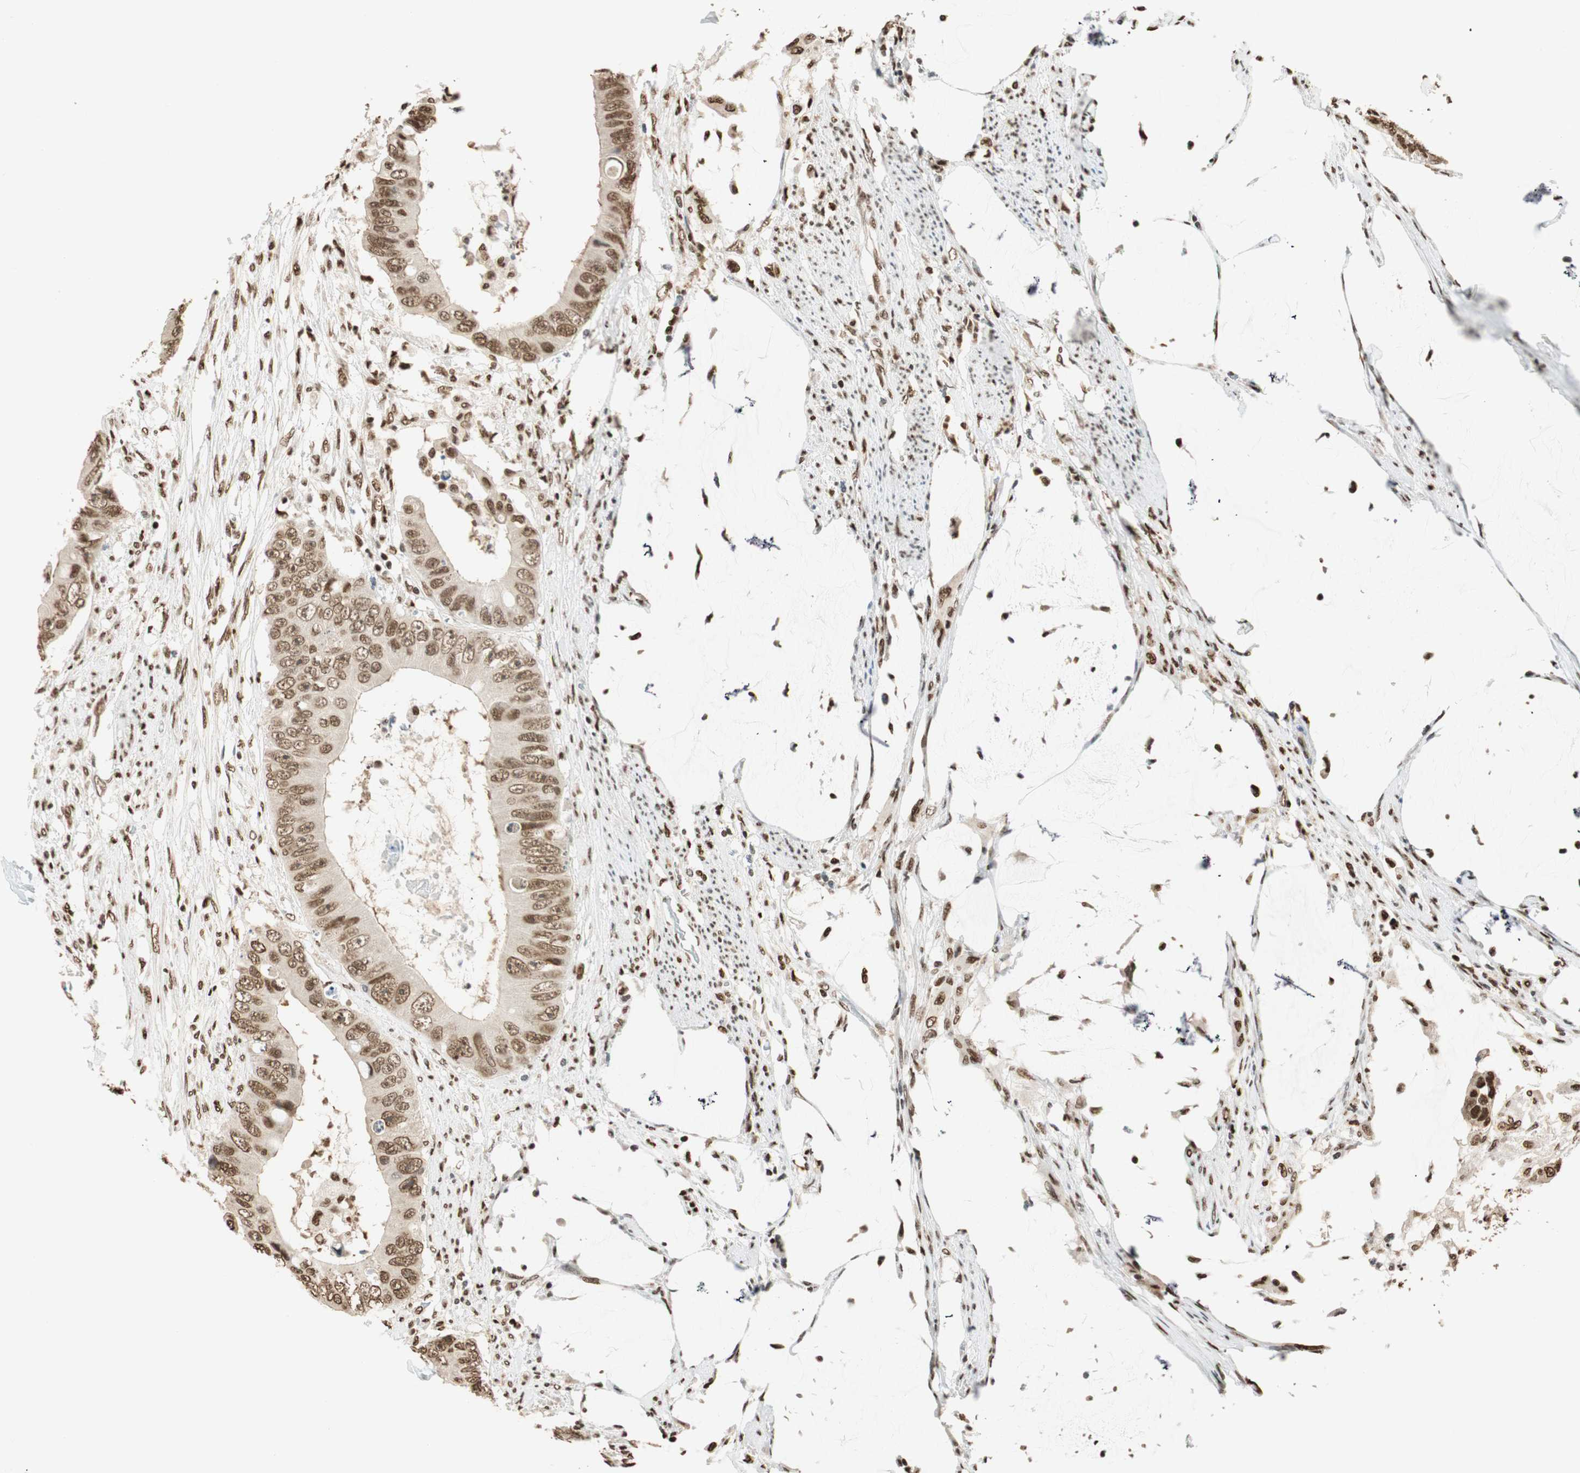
{"staining": {"intensity": "moderate", "quantity": ">75%", "location": "nuclear"}, "tissue": "colorectal cancer", "cell_type": "Tumor cells", "image_type": "cancer", "snomed": [{"axis": "morphology", "description": "Adenocarcinoma, NOS"}, {"axis": "topography", "description": "Rectum"}], "caption": "Immunohistochemistry (DAB) staining of human colorectal cancer demonstrates moderate nuclear protein expression in approximately >75% of tumor cells.", "gene": "FANCG", "patient": {"sex": "female", "age": 77}}